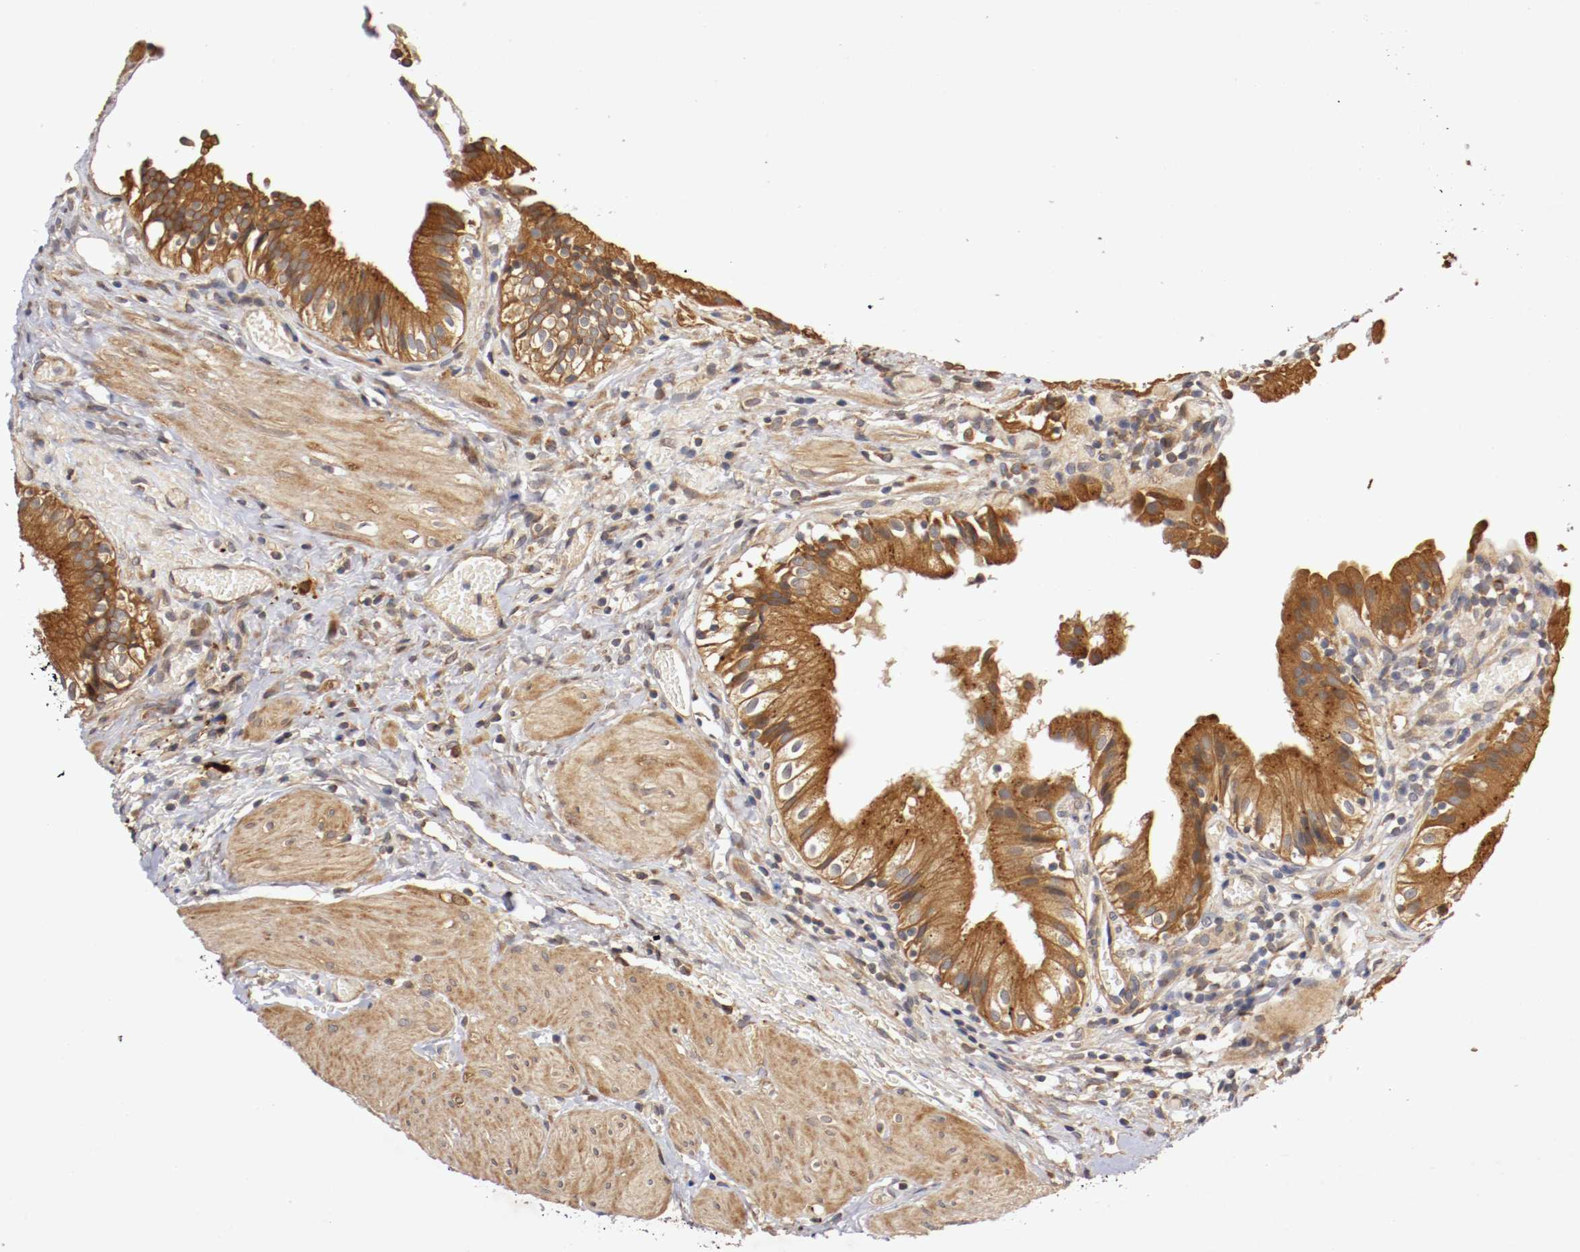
{"staining": {"intensity": "strong", "quantity": ">75%", "location": "cytoplasmic/membranous"}, "tissue": "gallbladder", "cell_type": "Glandular cells", "image_type": "normal", "snomed": [{"axis": "morphology", "description": "Normal tissue, NOS"}, {"axis": "topography", "description": "Gallbladder"}], "caption": "Protein expression analysis of benign human gallbladder reveals strong cytoplasmic/membranous expression in approximately >75% of glandular cells.", "gene": "VEZT", "patient": {"sex": "male", "age": 65}}